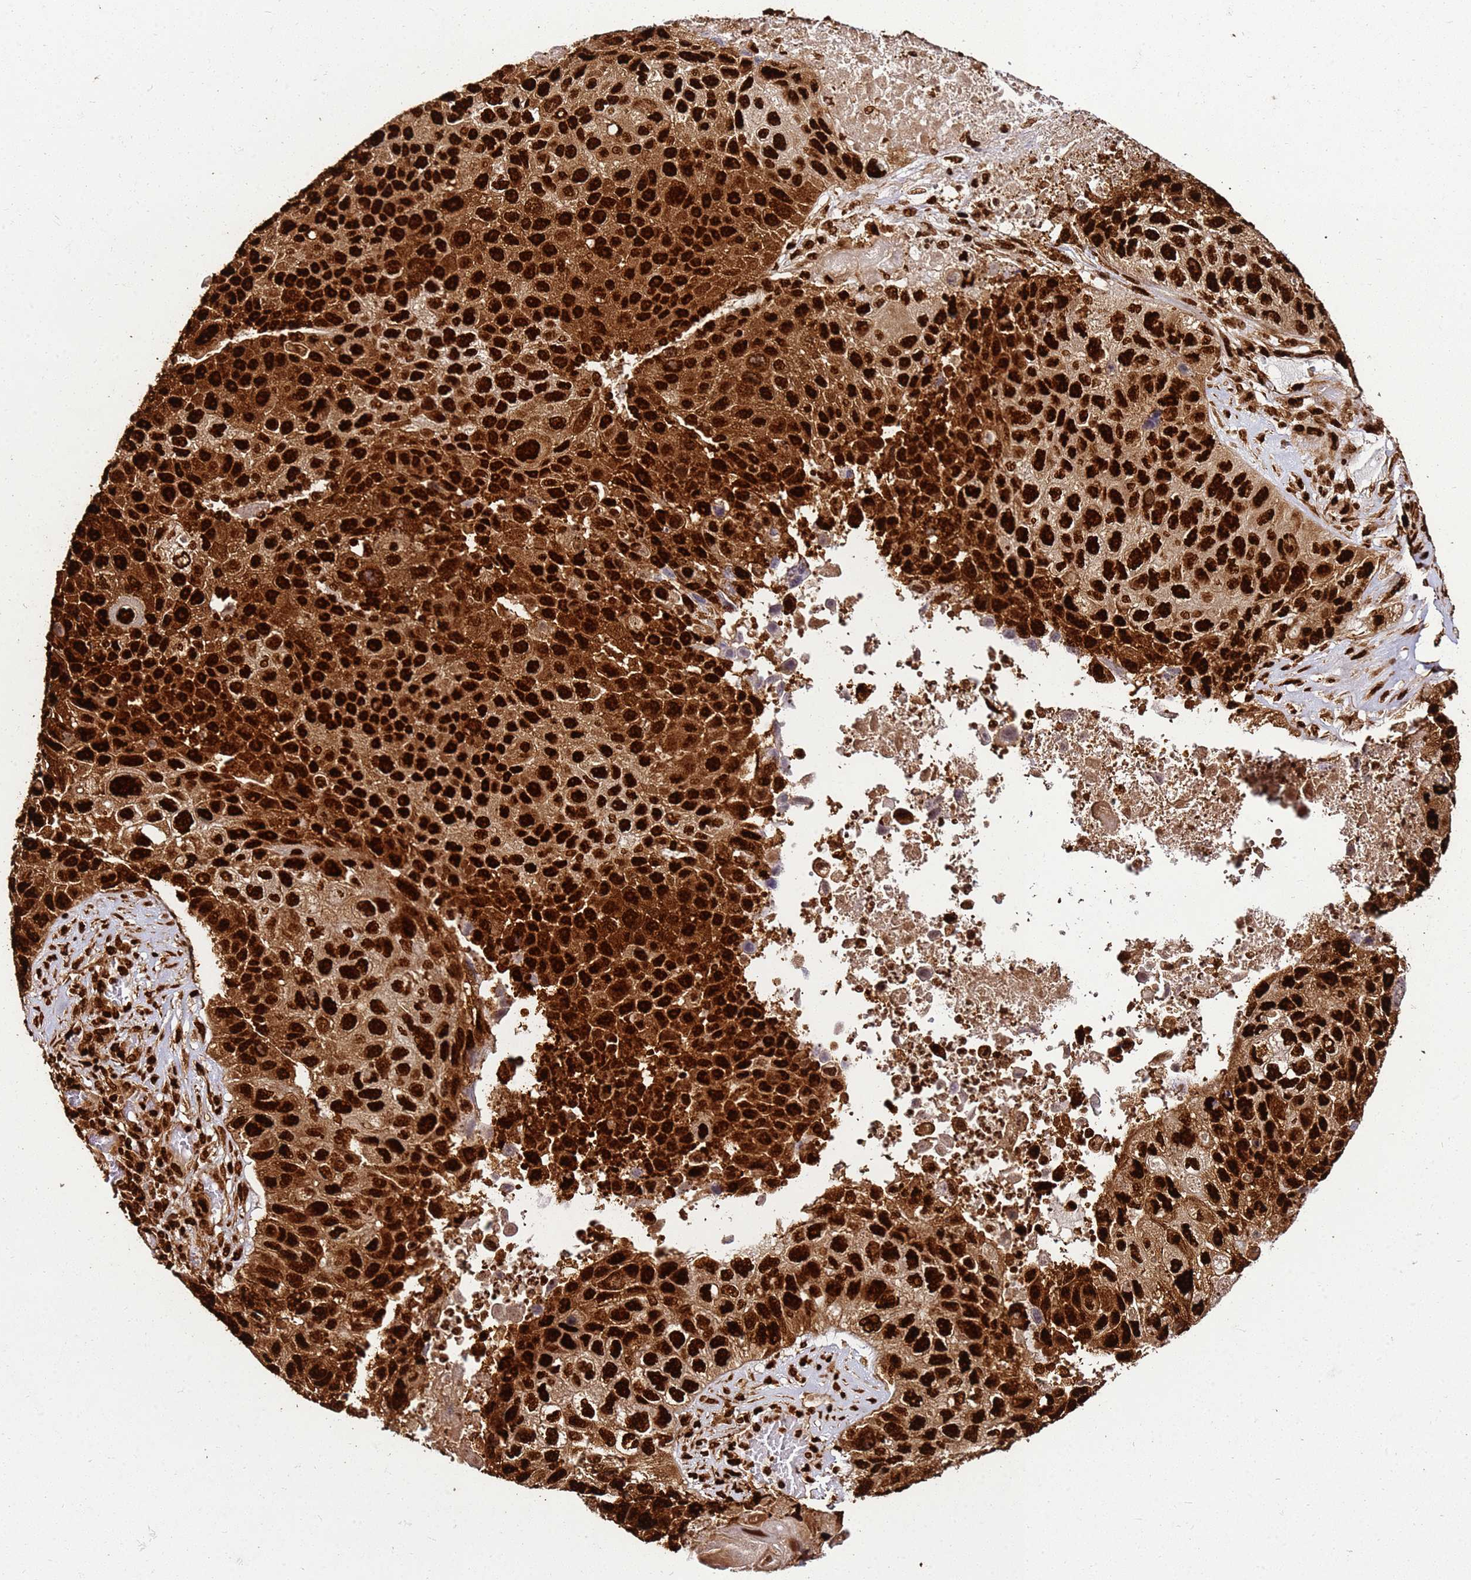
{"staining": {"intensity": "strong", "quantity": ">75%", "location": "cytoplasmic/membranous,nuclear"}, "tissue": "lung cancer", "cell_type": "Tumor cells", "image_type": "cancer", "snomed": [{"axis": "morphology", "description": "Squamous cell carcinoma, NOS"}, {"axis": "topography", "description": "Lung"}], "caption": "Protein staining by IHC demonstrates strong cytoplasmic/membranous and nuclear staining in about >75% of tumor cells in lung cancer.", "gene": "HNRNPAB", "patient": {"sex": "male", "age": 61}}